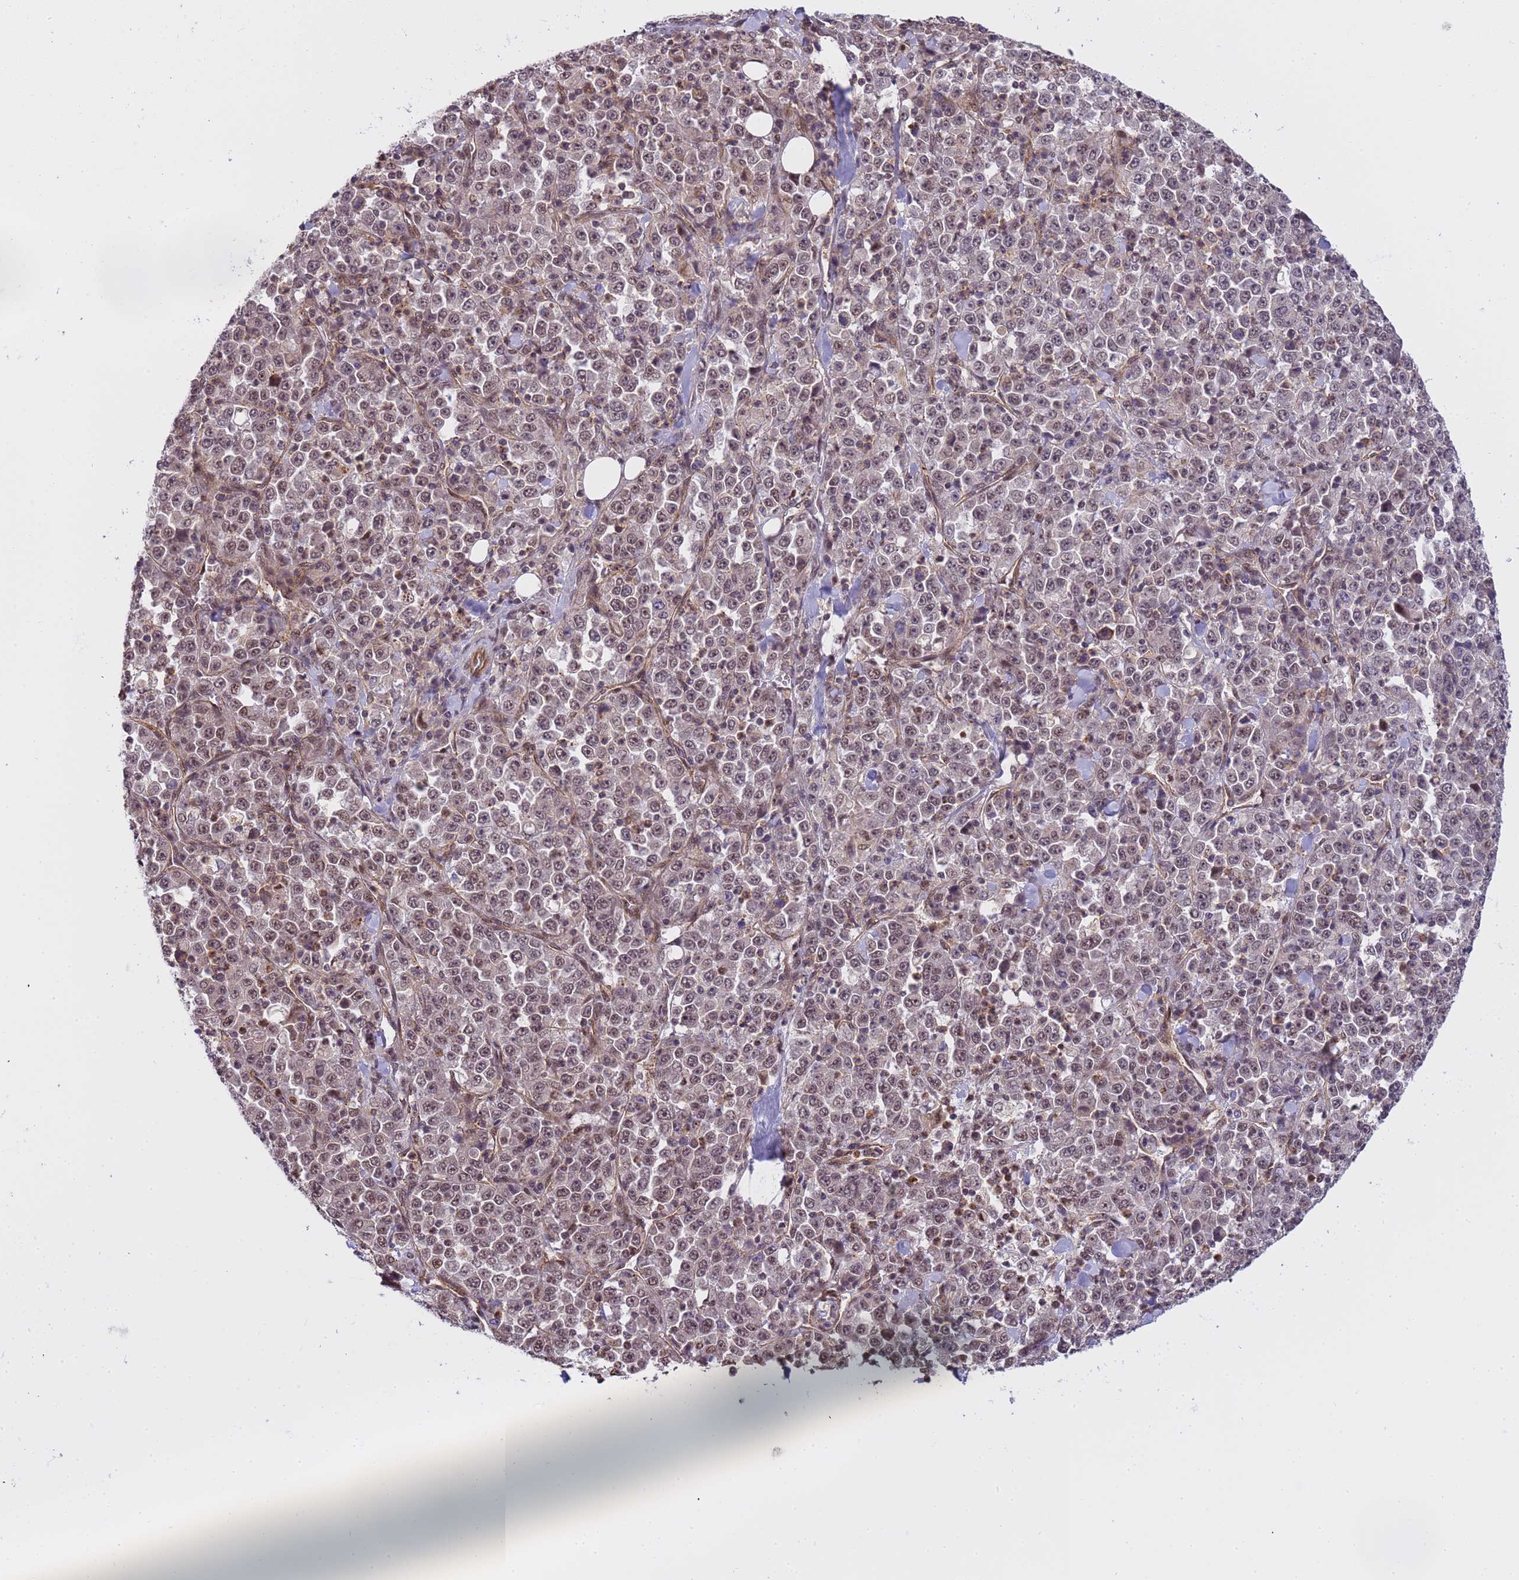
{"staining": {"intensity": "moderate", "quantity": "25%-75%", "location": "nuclear"}, "tissue": "stomach cancer", "cell_type": "Tumor cells", "image_type": "cancer", "snomed": [{"axis": "morphology", "description": "Normal tissue, NOS"}, {"axis": "morphology", "description": "Adenocarcinoma, NOS"}, {"axis": "topography", "description": "Stomach, upper"}, {"axis": "topography", "description": "Stomach"}], "caption": "A brown stain highlights moderate nuclear positivity of a protein in stomach cancer tumor cells. The staining was performed using DAB to visualize the protein expression in brown, while the nuclei were stained in blue with hematoxylin (Magnification: 20x).", "gene": "EMC2", "patient": {"sex": "male", "age": 59}}